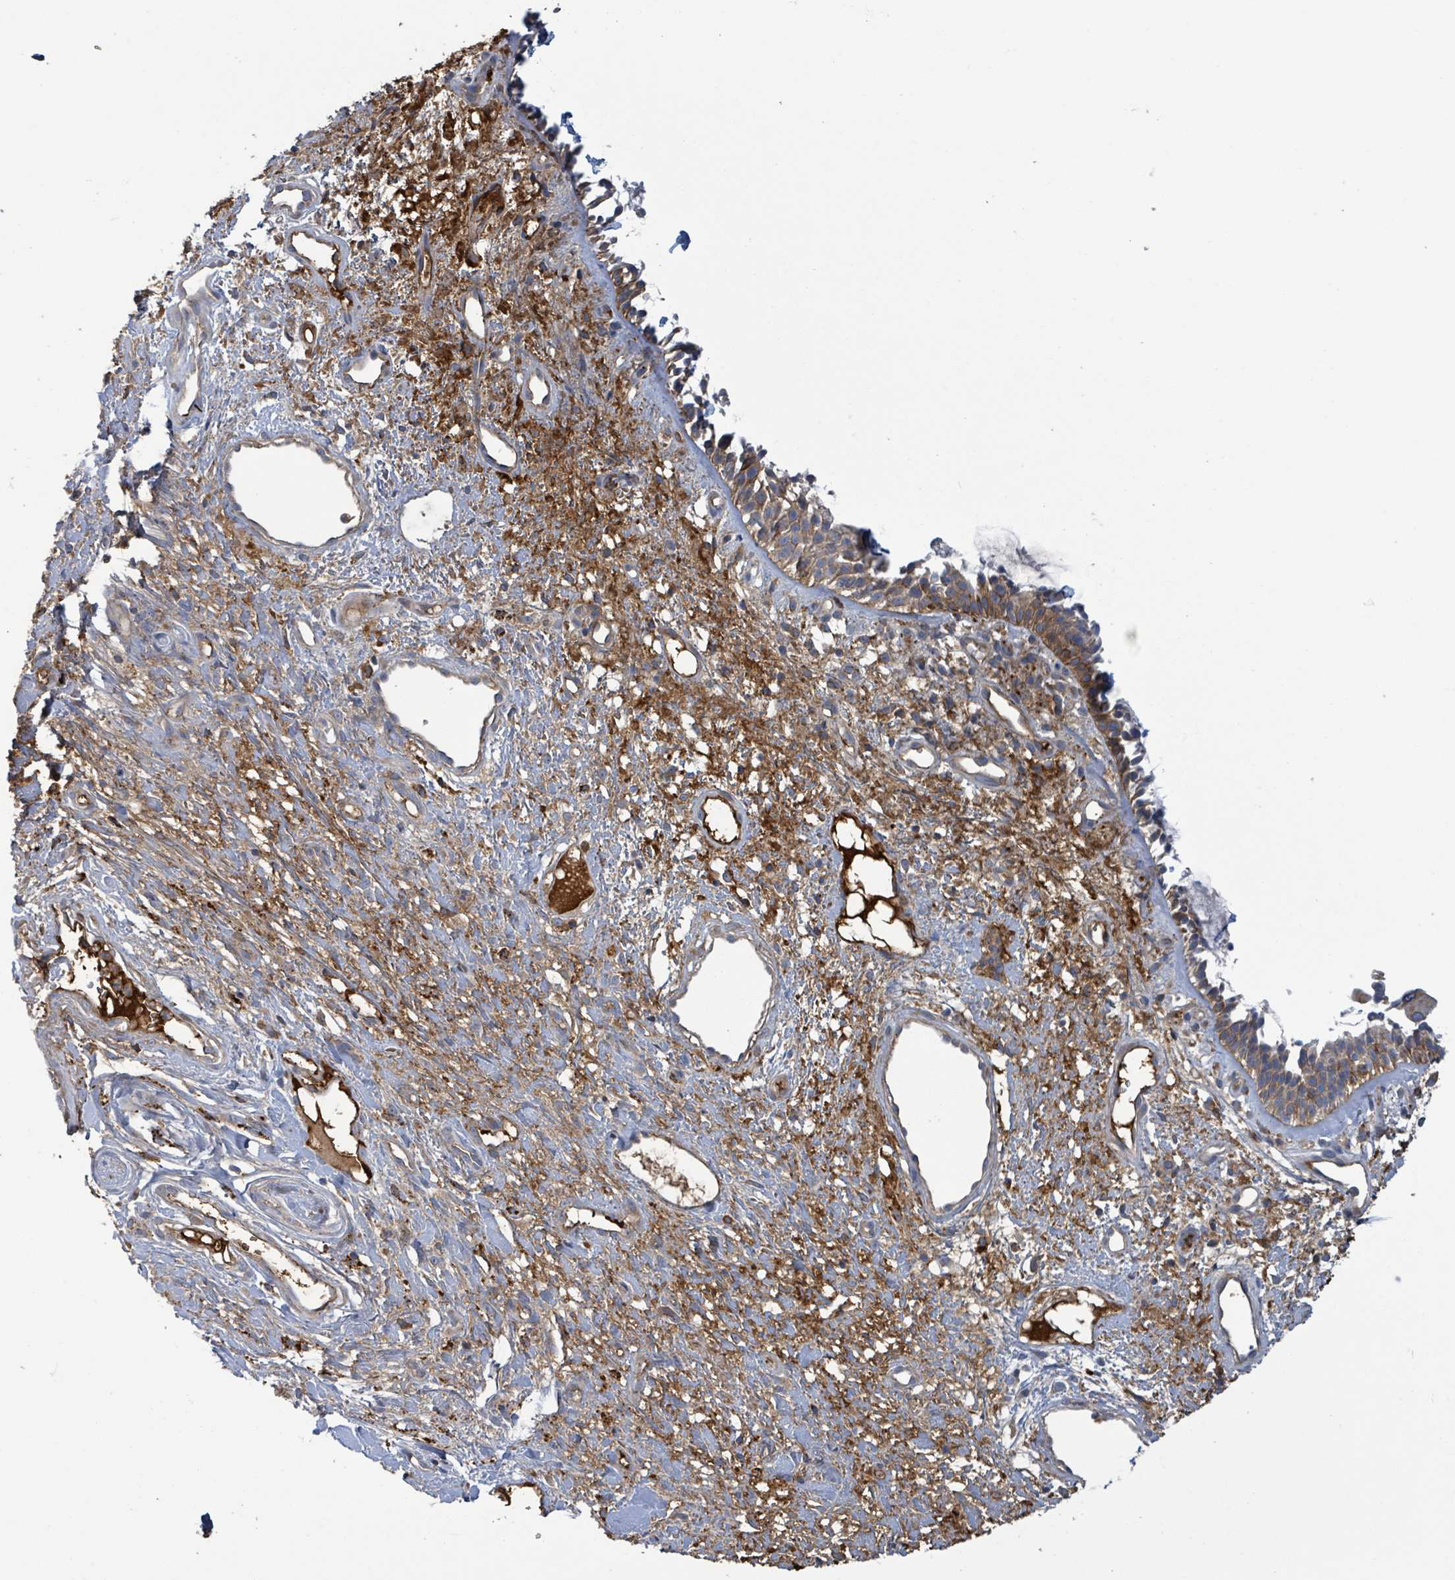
{"staining": {"intensity": "moderate", "quantity": ">75%", "location": "cytoplasmic/membranous"}, "tissue": "nasopharynx", "cell_type": "Respiratory epithelial cells", "image_type": "normal", "snomed": [{"axis": "morphology", "description": "Normal tissue, NOS"}, {"axis": "topography", "description": "Cartilage tissue"}, {"axis": "topography", "description": "Nasopharynx"}, {"axis": "topography", "description": "Thyroid gland"}], "caption": "Immunohistochemical staining of normal nasopharynx exhibits medium levels of moderate cytoplasmic/membranous positivity in approximately >75% of respiratory epithelial cells. The staining is performed using DAB (3,3'-diaminobenzidine) brown chromogen to label protein expression. The nuclei are counter-stained blue using hematoxylin.", "gene": "PLAAT1", "patient": {"sex": "male", "age": 63}}